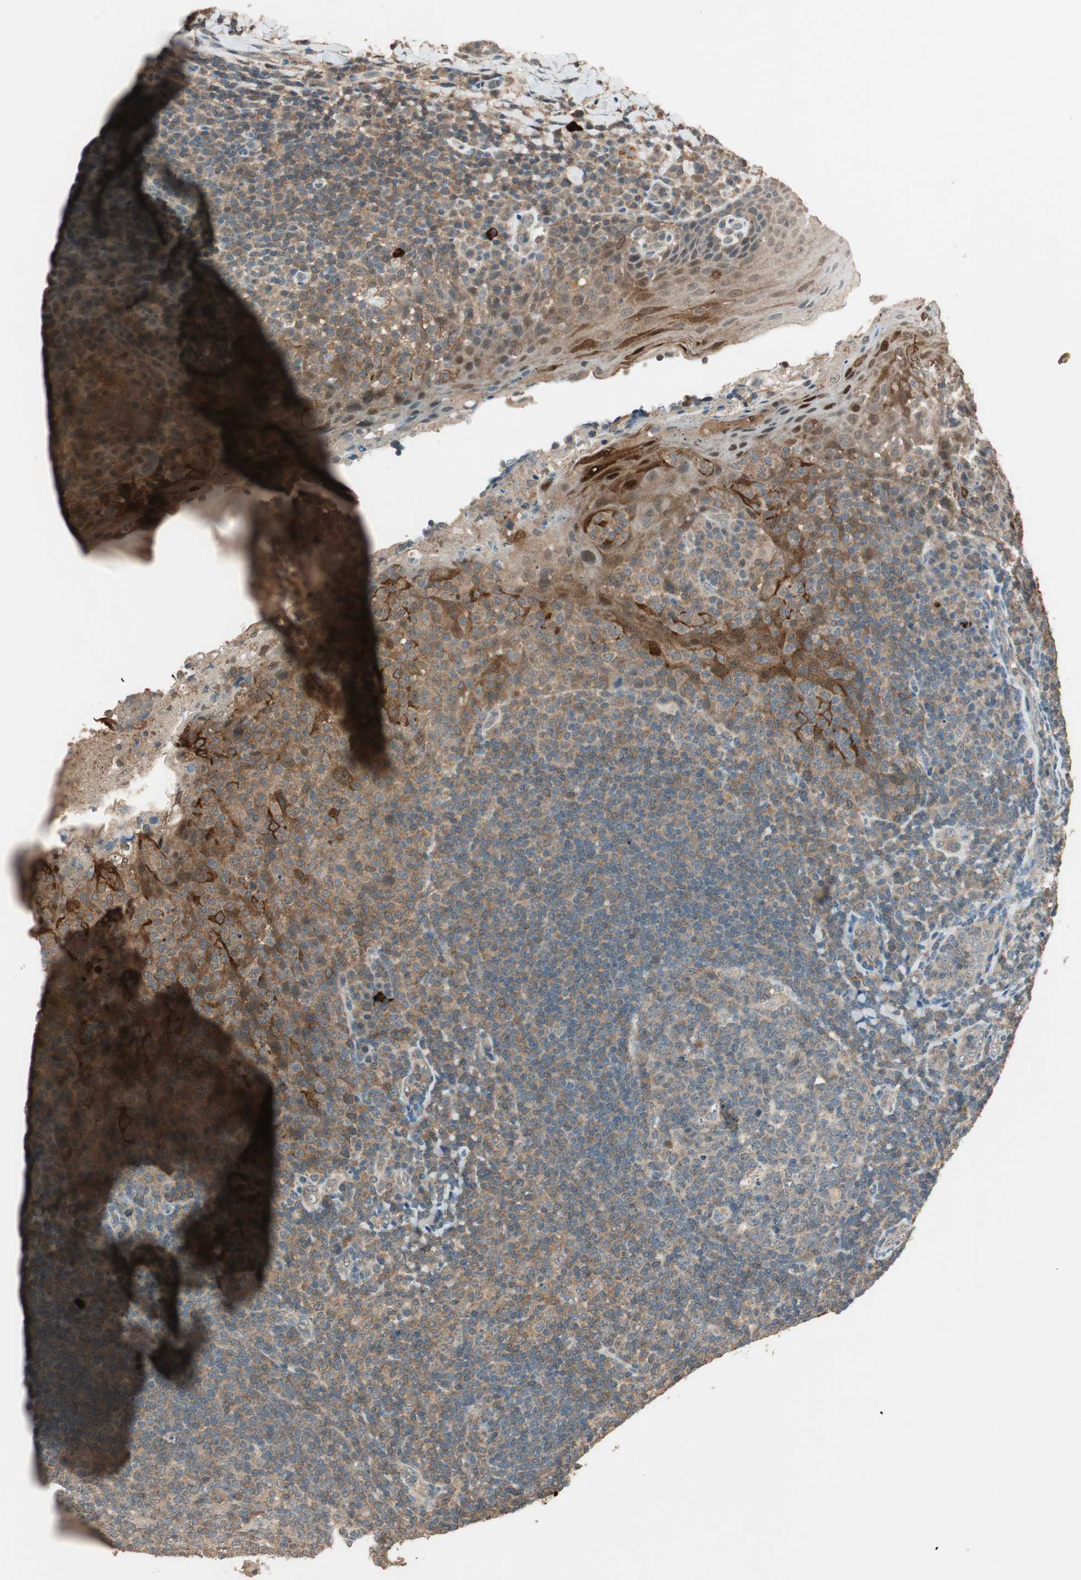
{"staining": {"intensity": "weak", "quantity": "25%-75%", "location": "cytoplasmic/membranous"}, "tissue": "tonsil", "cell_type": "Germinal center cells", "image_type": "normal", "snomed": [{"axis": "morphology", "description": "Normal tissue, NOS"}, {"axis": "topography", "description": "Tonsil"}], "caption": "Protein staining of unremarkable tonsil exhibits weak cytoplasmic/membranous expression in approximately 25%-75% of germinal center cells.", "gene": "TRIM21", "patient": {"sex": "male", "age": 17}}